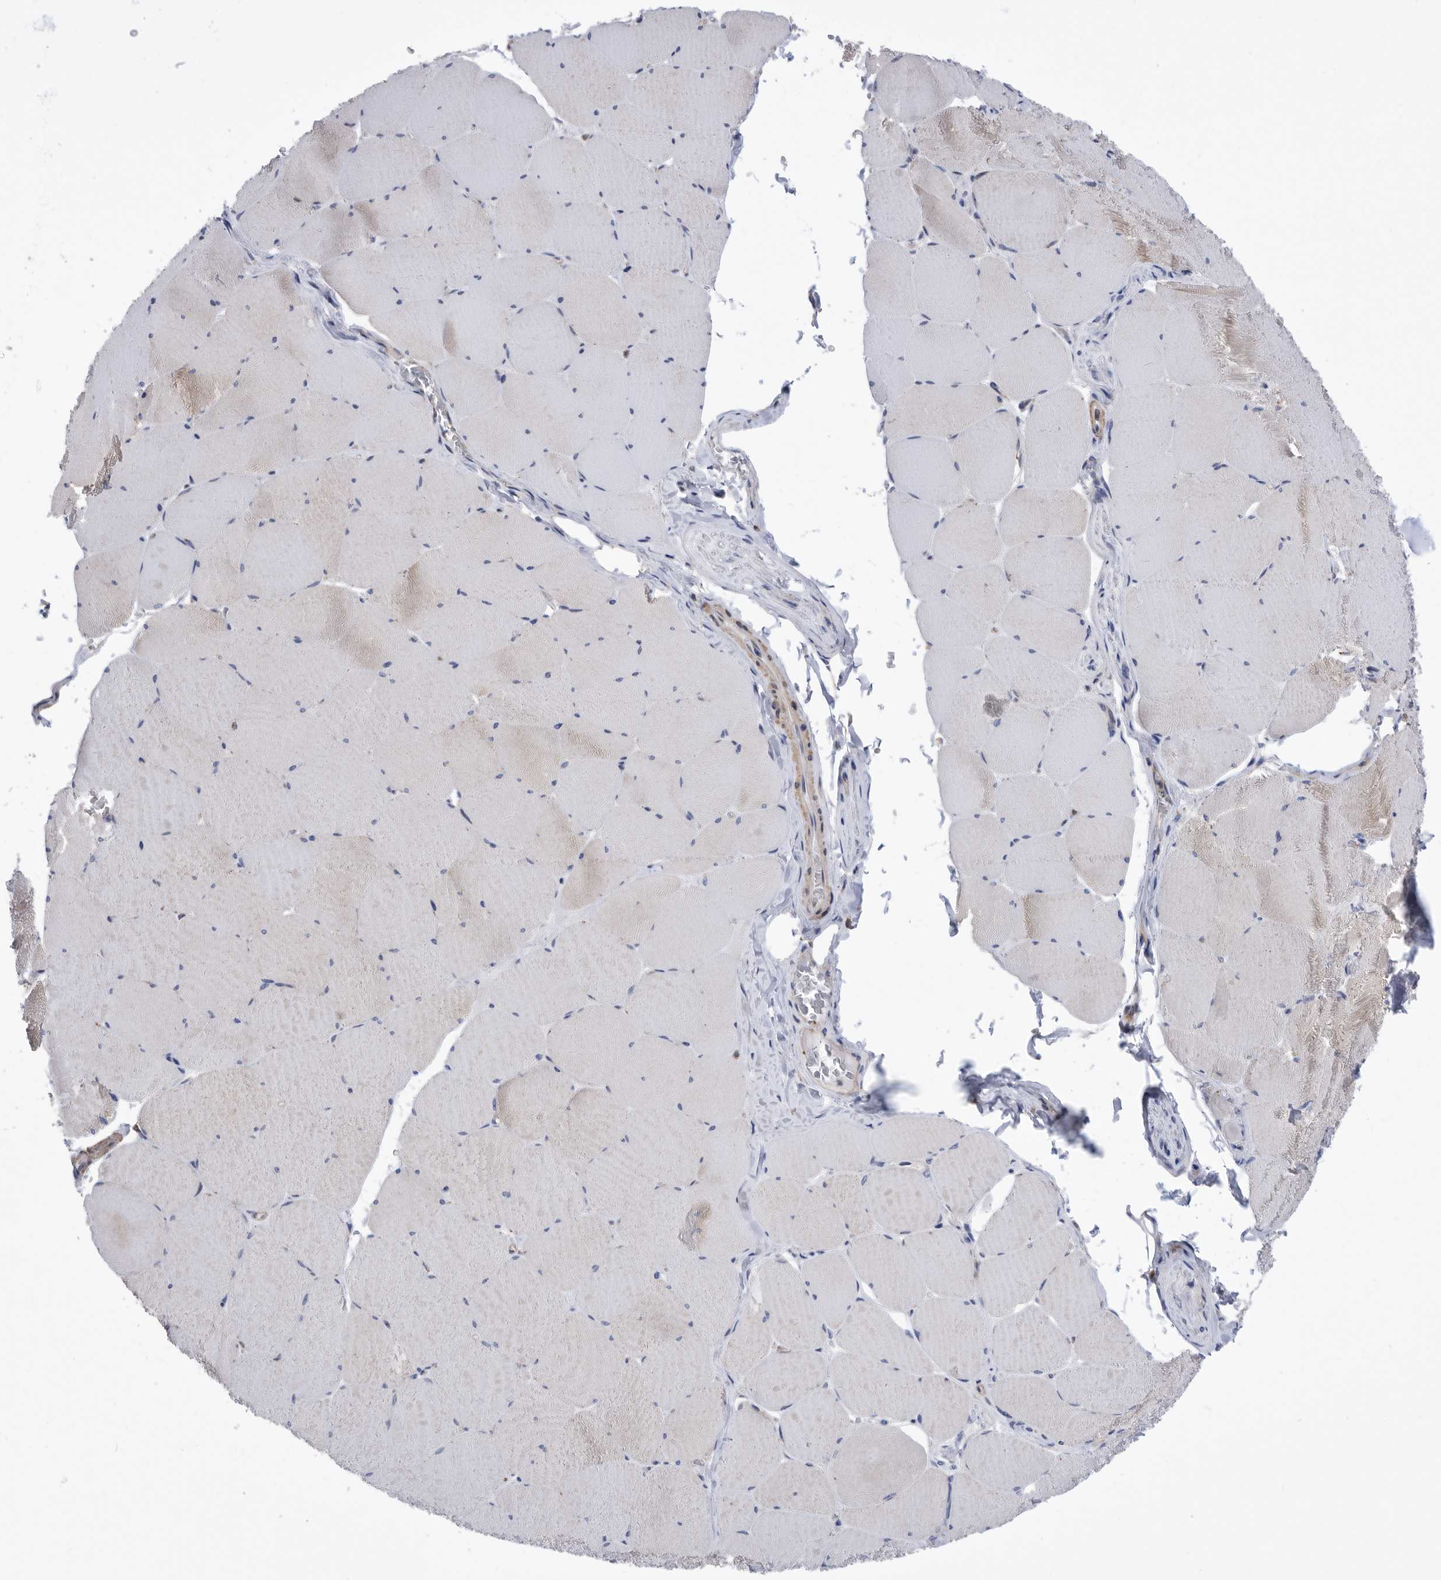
{"staining": {"intensity": "weak", "quantity": "25%-75%", "location": "cytoplasmic/membranous"}, "tissue": "skeletal muscle", "cell_type": "Myocytes", "image_type": "normal", "snomed": [{"axis": "morphology", "description": "Normal tissue, NOS"}, {"axis": "topography", "description": "Skeletal muscle"}, {"axis": "topography", "description": "Head-Neck"}], "caption": "Protein analysis of benign skeletal muscle reveals weak cytoplasmic/membranous positivity in approximately 25%-75% of myocytes. (DAB (3,3'-diaminobenzidine) = brown stain, brightfield microscopy at high magnification).", "gene": "BAIAP3", "patient": {"sex": "male", "age": 66}}